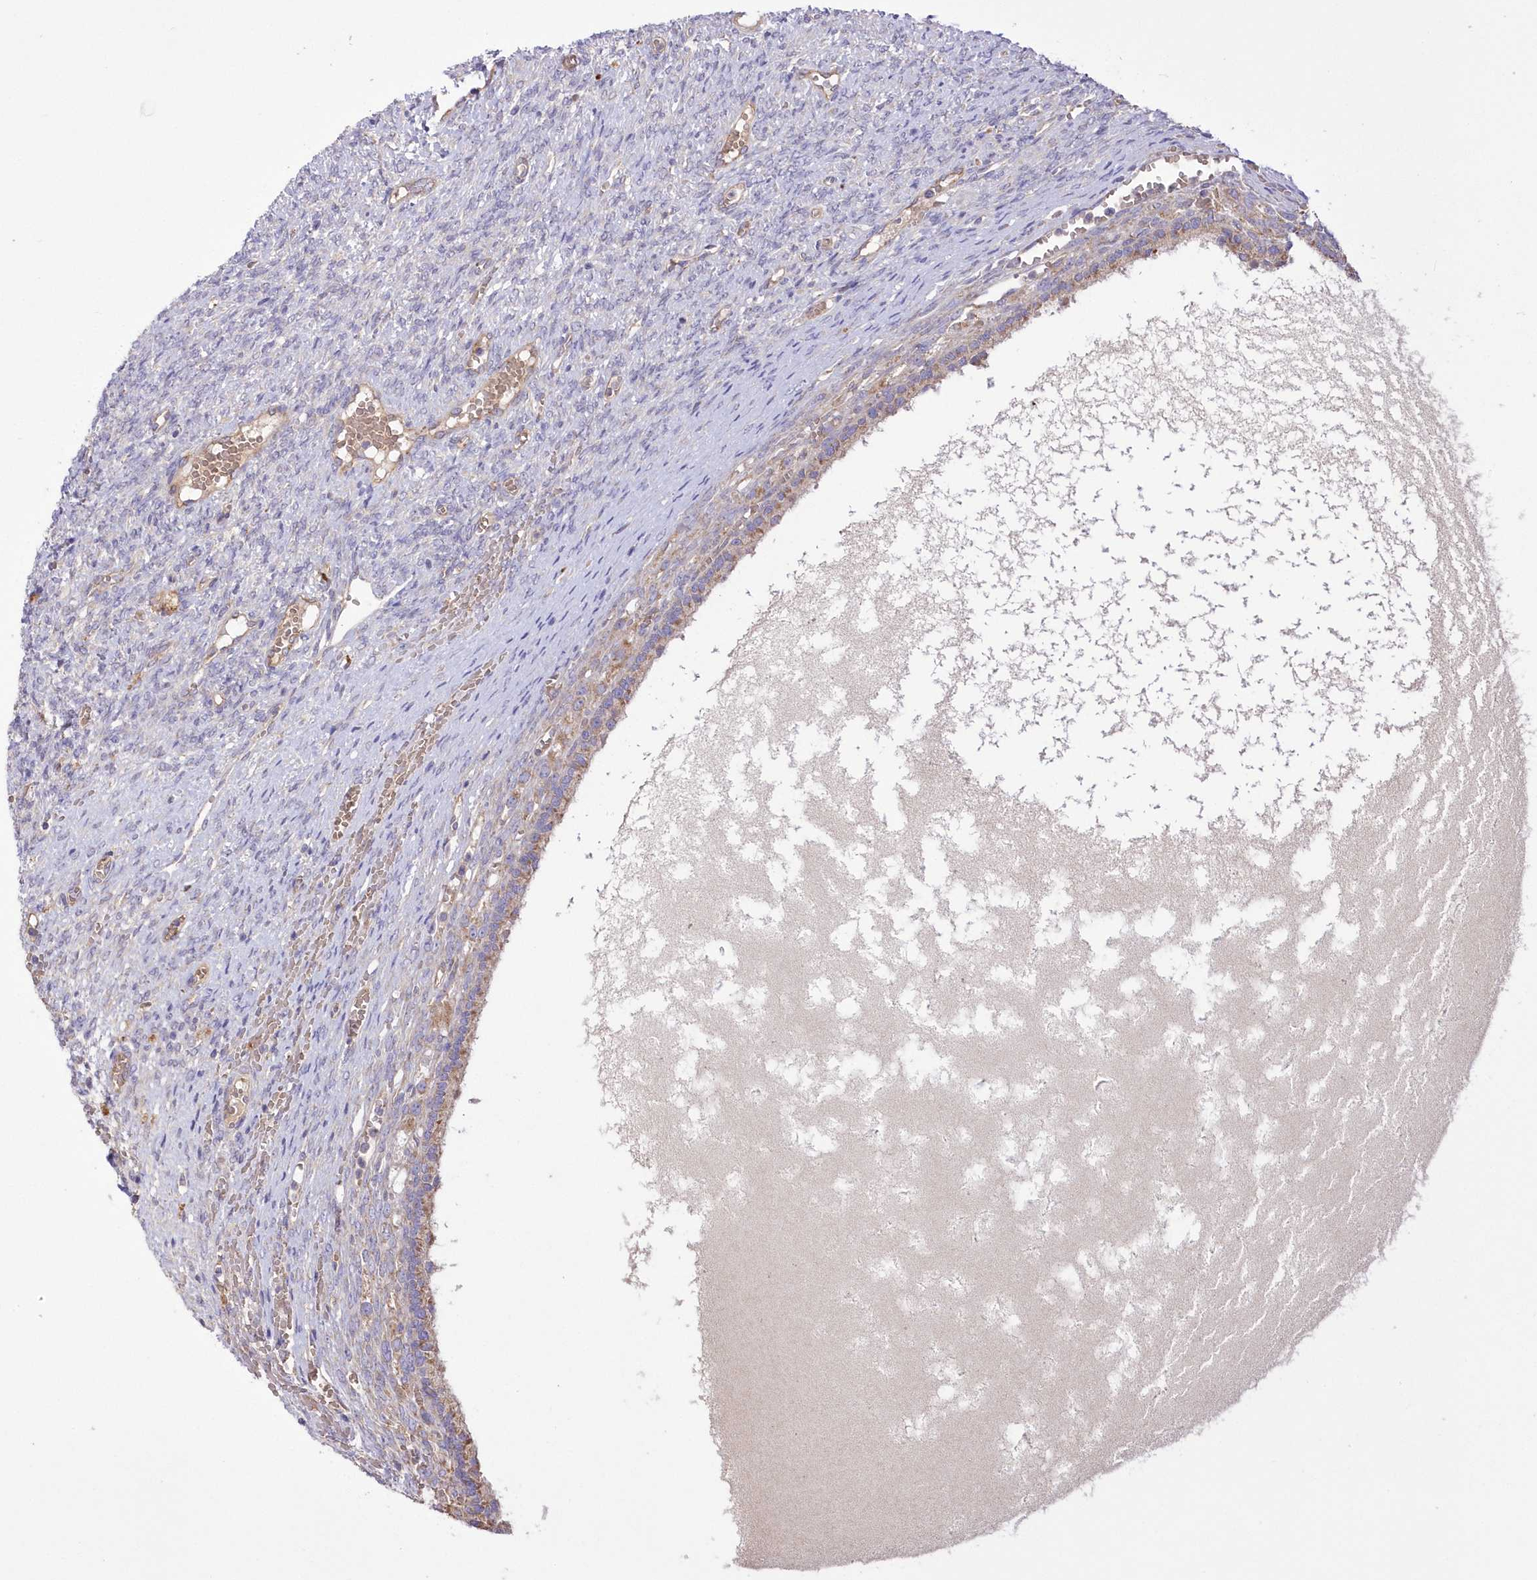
{"staining": {"intensity": "negative", "quantity": "none", "location": "none"}, "tissue": "ovary", "cell_type": "Ovarian stroma cells", "image_type": "normal", "snomed": [{"axis": "morphology", "description": "Normal tissue, NOS"}, {"axis": "topography", "description": "Ovary"}], "caption": "High power microscopy micrograph of an immunohistochemistry image of benign ovary, revealing no significant positivity in ovarian stroma cells. (DAB IHC, high magnification).", "gene": "FCHO2", "patient": {"sex": "female", "age": 41}}